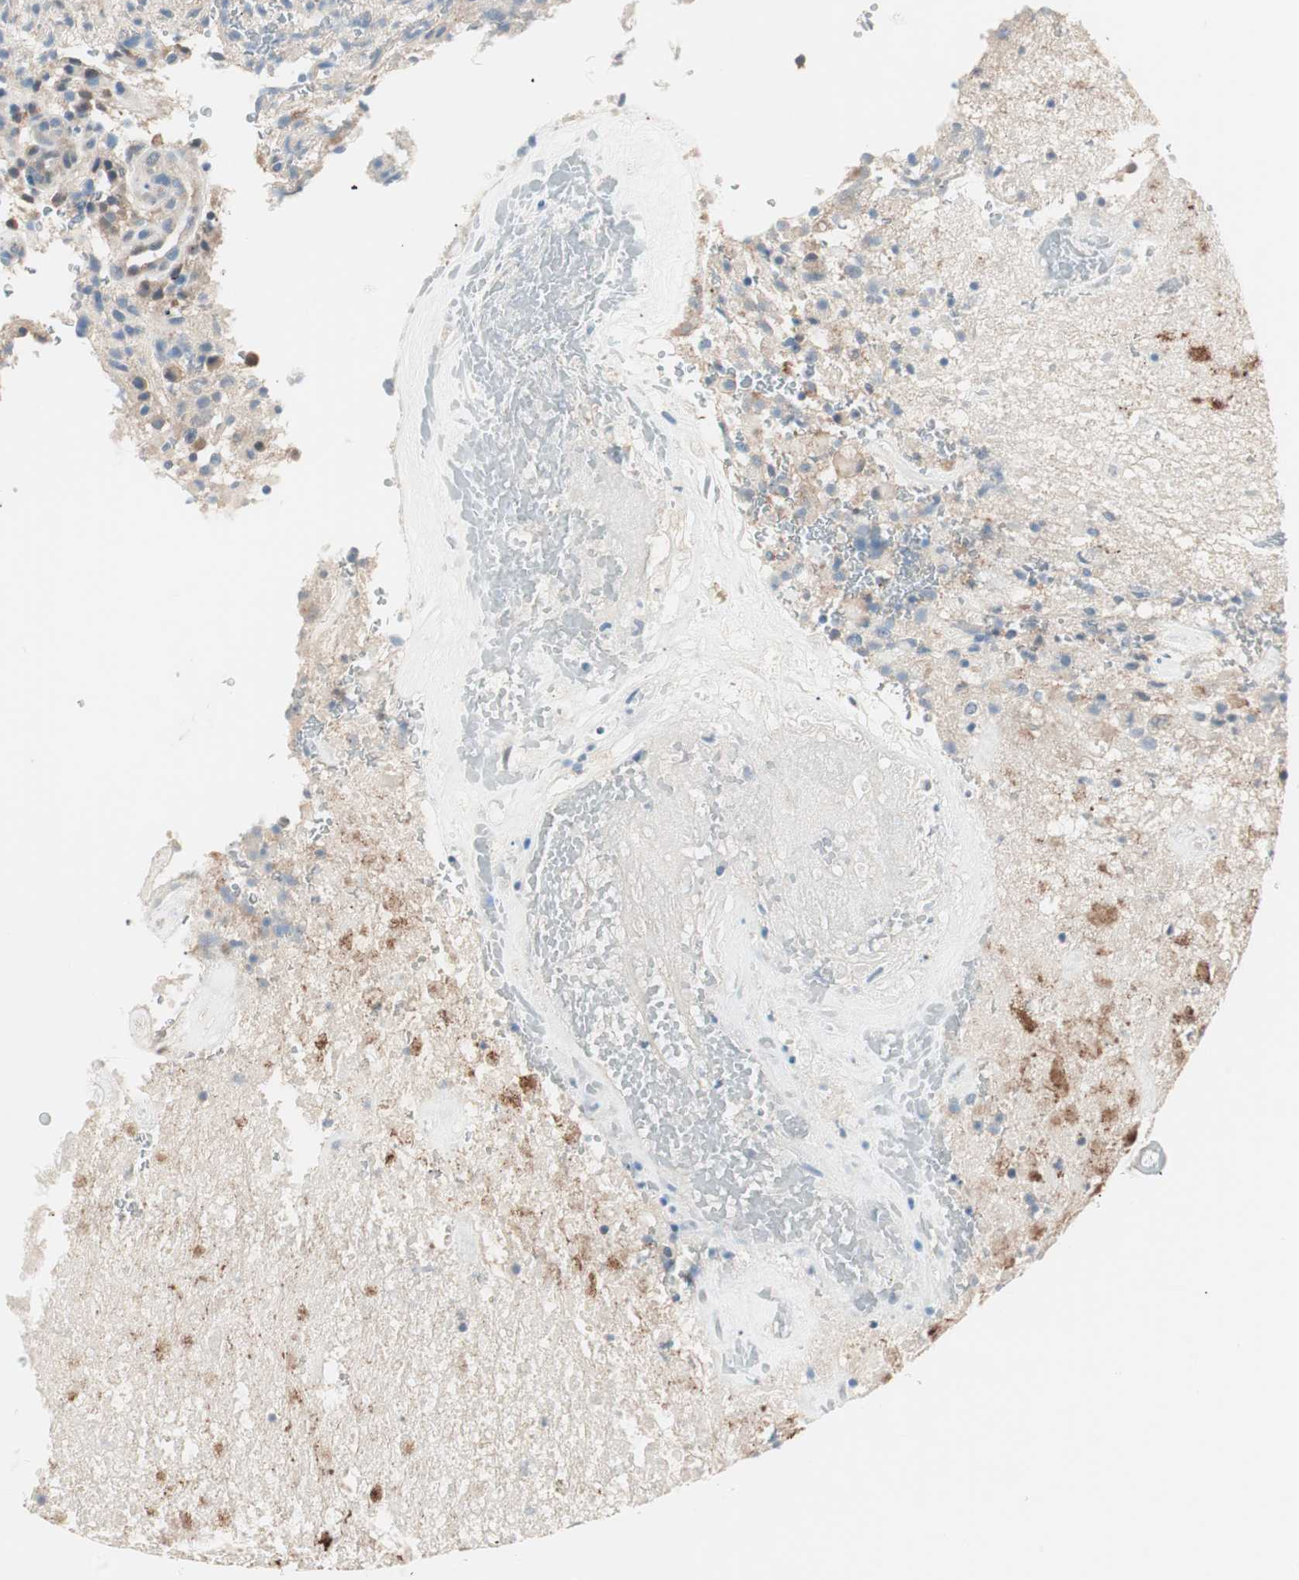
{"staining": {"intensity": "weak", "quantity": "<25%", "location": "cytoplasmic/membranous"}, "tissue": "glioma", "cell_type": "Tumor cells", "image_type": "cancer", "snomed": [{"axis": "morphology", "description": "Glioma, malignant, High grade"}, {"axis": "topography", "description": "Brain"}], "caption": "Immunohistochemistry micrograph of human glioma stained for a protein (brown), which demonstrates no expression in tumor cells. (DAB (3,3'-diaminobenzidine) immunohistochemistry (IHC) with hematoxylin counter stain).", "gene": "RAD54B", "patient": {"sex": "male", "age": 71}}